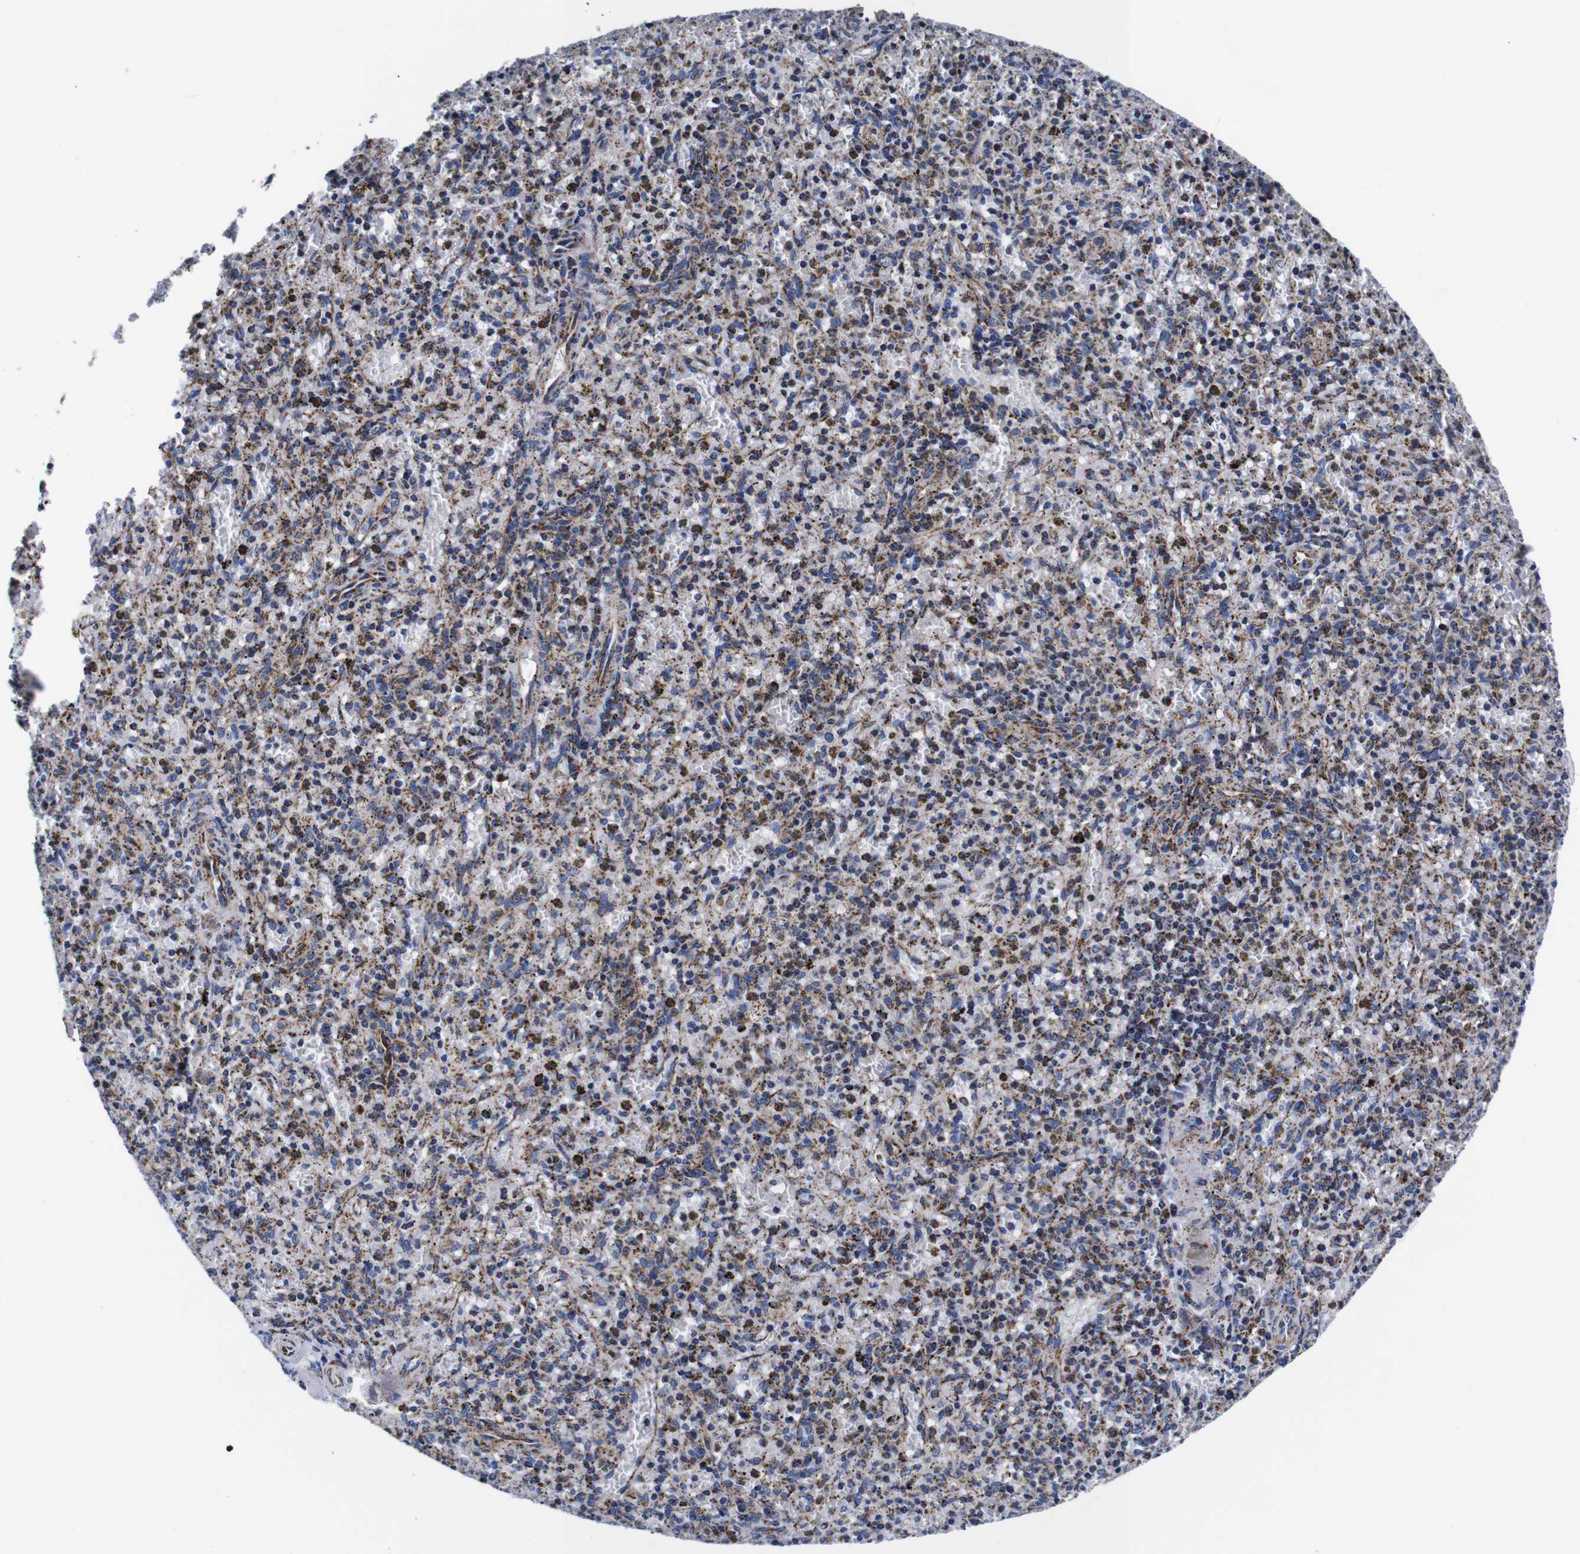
{"staining": {"intensity": "moderate", "quantity": "25%-75%", "location": "cytoplasmic/membranous"}, "tissue": "spleen", "cell_type": "Cells in red pulp", "image_type": "normal", "snomed": [{"axis": "morphology", "description": "Normal tissue, NOS"}, {"axis": "topography", "description": "Spleen"}], "caption": "High-magnification brightfield microscopy of normal spleen stained with DAB (3,3'-diaminobenzidine) (brown) and counterstained with hematoxylin (blue). cells in red pulp exhibit moderate cytoplasmic/membranous positivity is appreciated in about25%-75% of cells. The protein is stained brown, and the nuclei are stained in blue (DAB (3,3'-diaminobenzidine) IHC with brightfield microscopy, high magnification).", "gene": "FKBP9", "patient": {"sex": "male", "age": 72}}